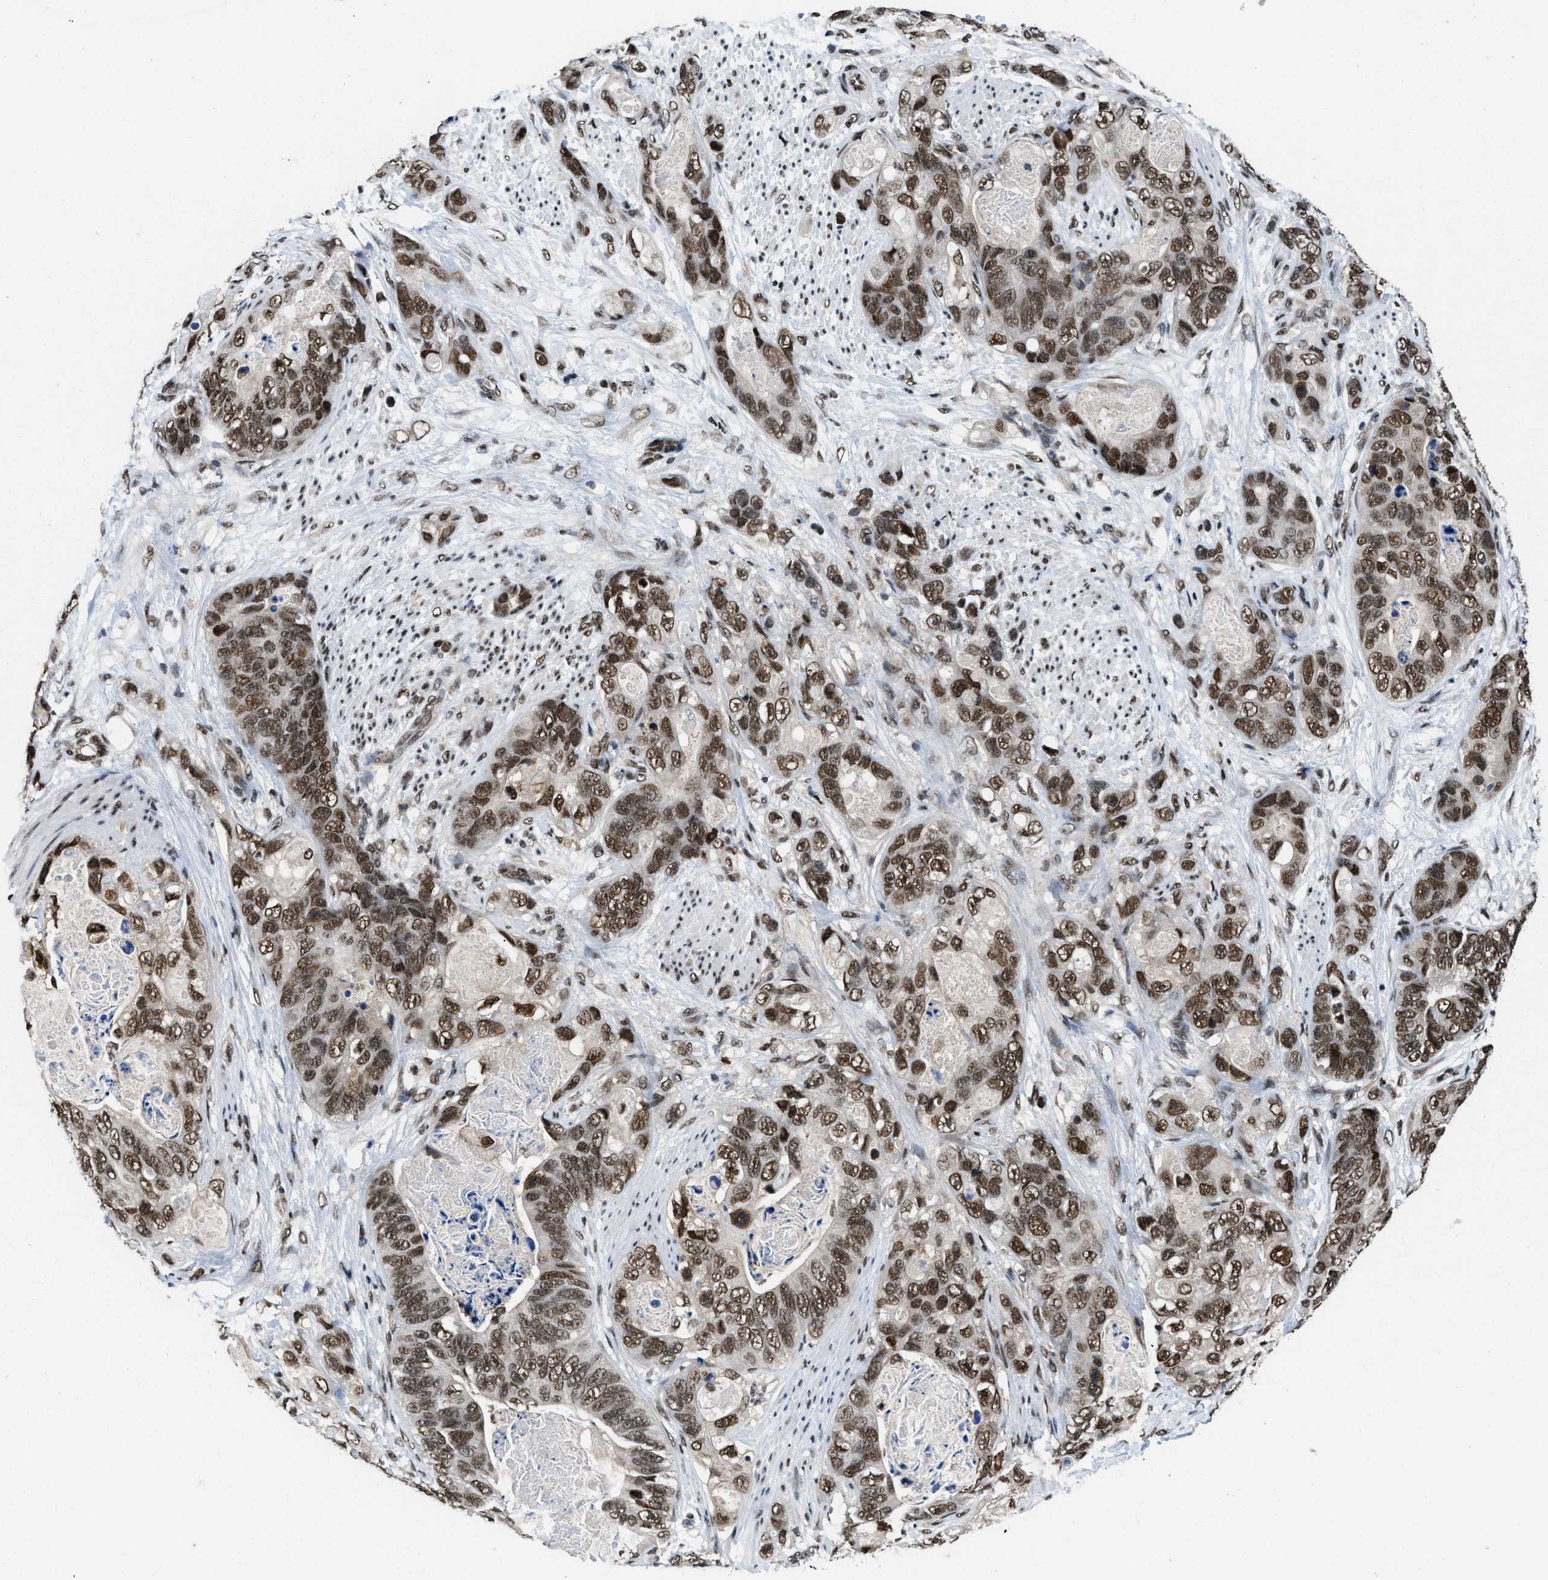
{"staining": {"intensity": "strong", "quantity": ">75%", "location": "nuclear"}, "tissue": "stomach cancer", "cell_type": "Tumor cells", "image_type": "cancer", "snomed": [{"axis": "morphology", "description": "Adenocarcinoma, NOS"}, {"axis": "topography", "description": "Stomach"}], "caption": "Immunohistochemical staining of human stomach adenocarcinoma exhibits high levels of strong nuclear positivity in approximately >75% of tumor cells. The staining was performed using DAB, with brown indicating positive protein expression. Nuclei are stained blue with hematoxylin.", "gene": "SAFB", "patient": {"sex": "female", "age": 89}}